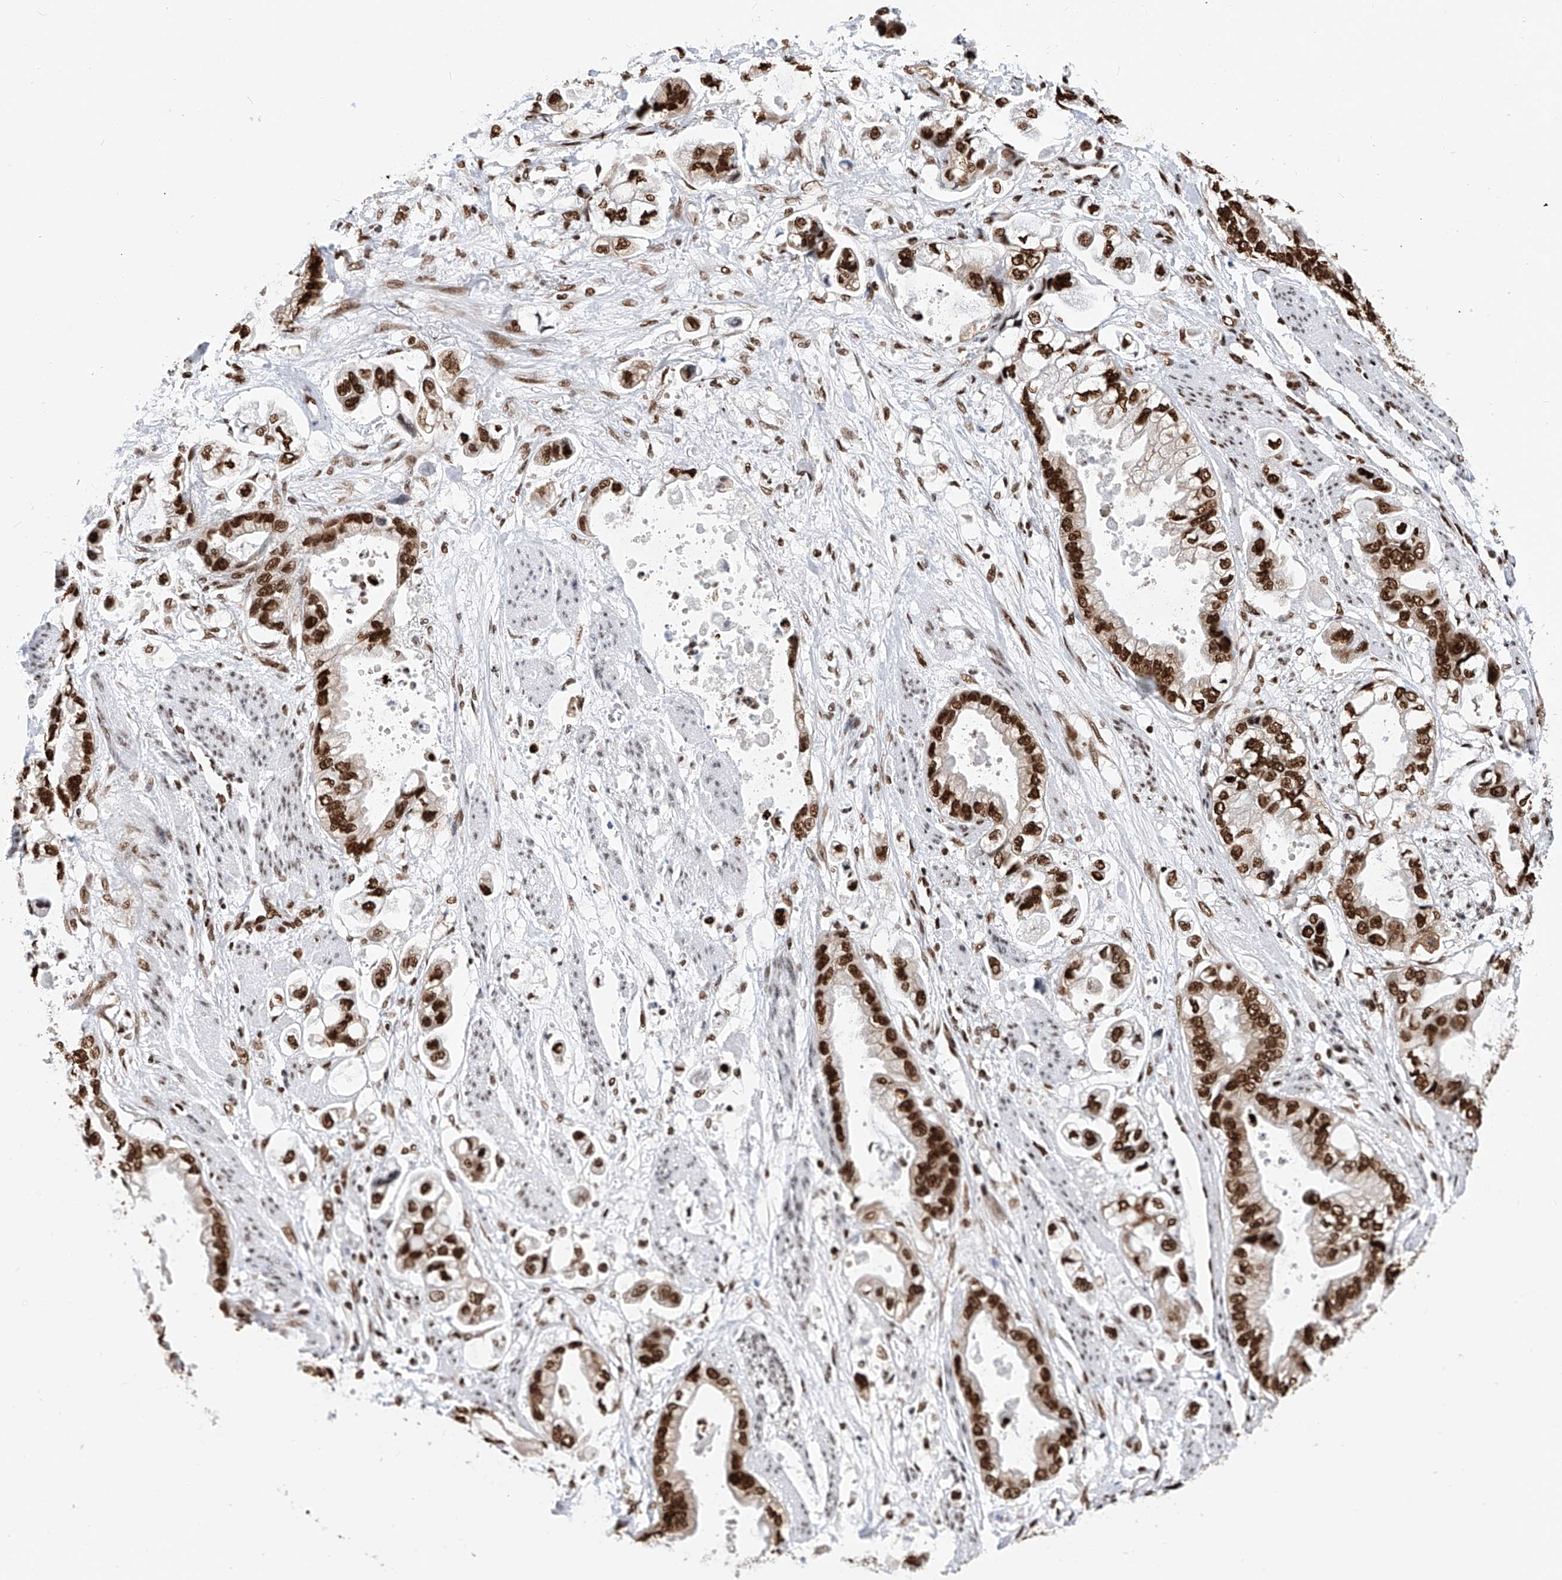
{"staining": {"intensity": "strong", "quantity": ">75%", "location": "nuclear"}, "tissue": "stomach cancer", "cell_type": "Tumor cells", "image_type": "cancer", "snomed": [{"axis": "morphology", "description": "Adenocarcinoma, NOS"}, {"axis": "topography", "description": "Stomach"}], "caption": "Protein staining reveals strong nuclear expression in about >75% of tumor cells in stomach cancer (adenocarcinoma).", "gene": "SRSF6", "patient": {"sex": "male", "age": 62}}